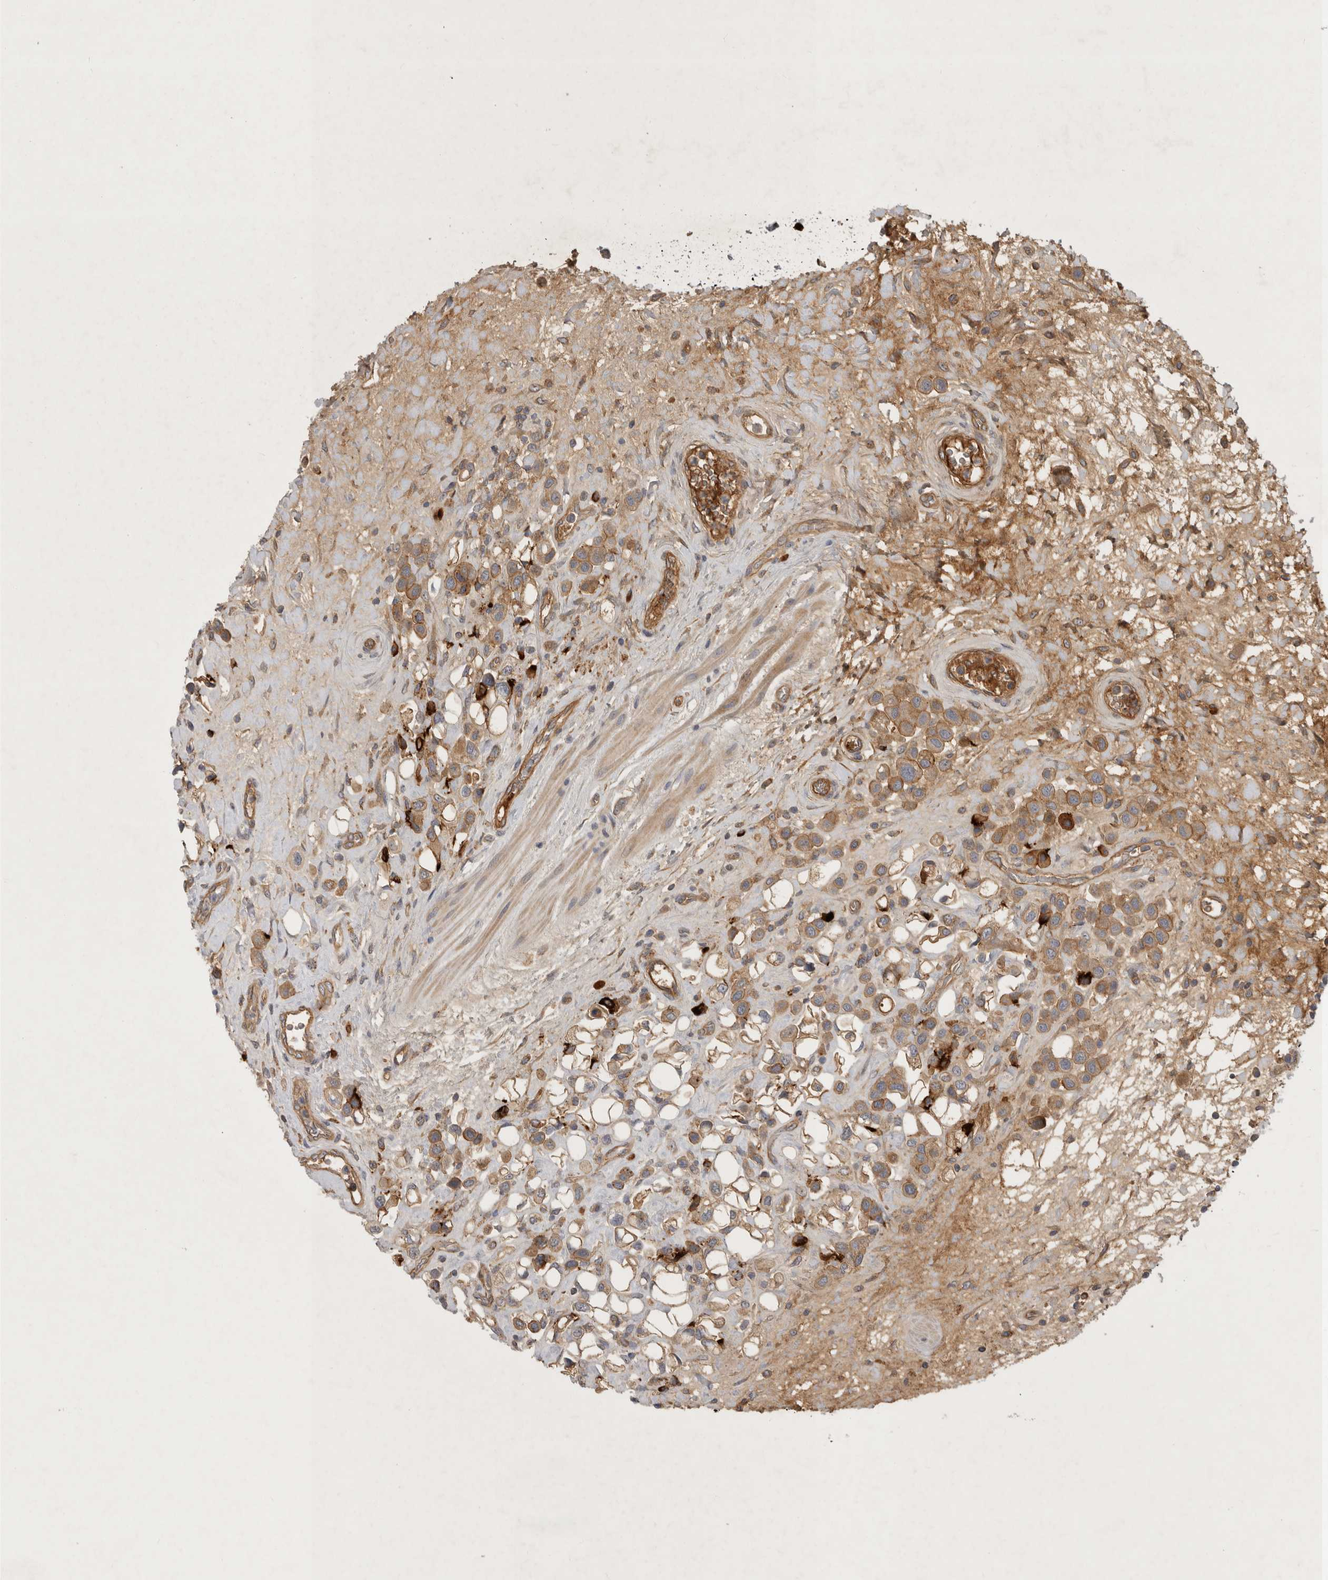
{"staining": {"intensity": "moderate", "quantity": ">75%", "location": "cytoplasmic/membranous"}, "tissue": "urothelial cancer", "cell_type": "Tumor cells", "image_type": "cancer", "snomed": [{"axis": "morphology", "description": "Urothelial carcinoma, High grade"}, {"axis": "topography", "description": "Urinary bladder"}], "caption": "Immunohistochemical staining of human high-grade urothelial carcinoma demonstrates moderate cytoplasmic/membranous protein staining in about >75% of tumor cells. Immunohistochemistry (ihc) stains the protein of interest in brown and the nuclei are stained blue.", "gene": "MLPH", "patient": {"sex": "male", "age": 50}}